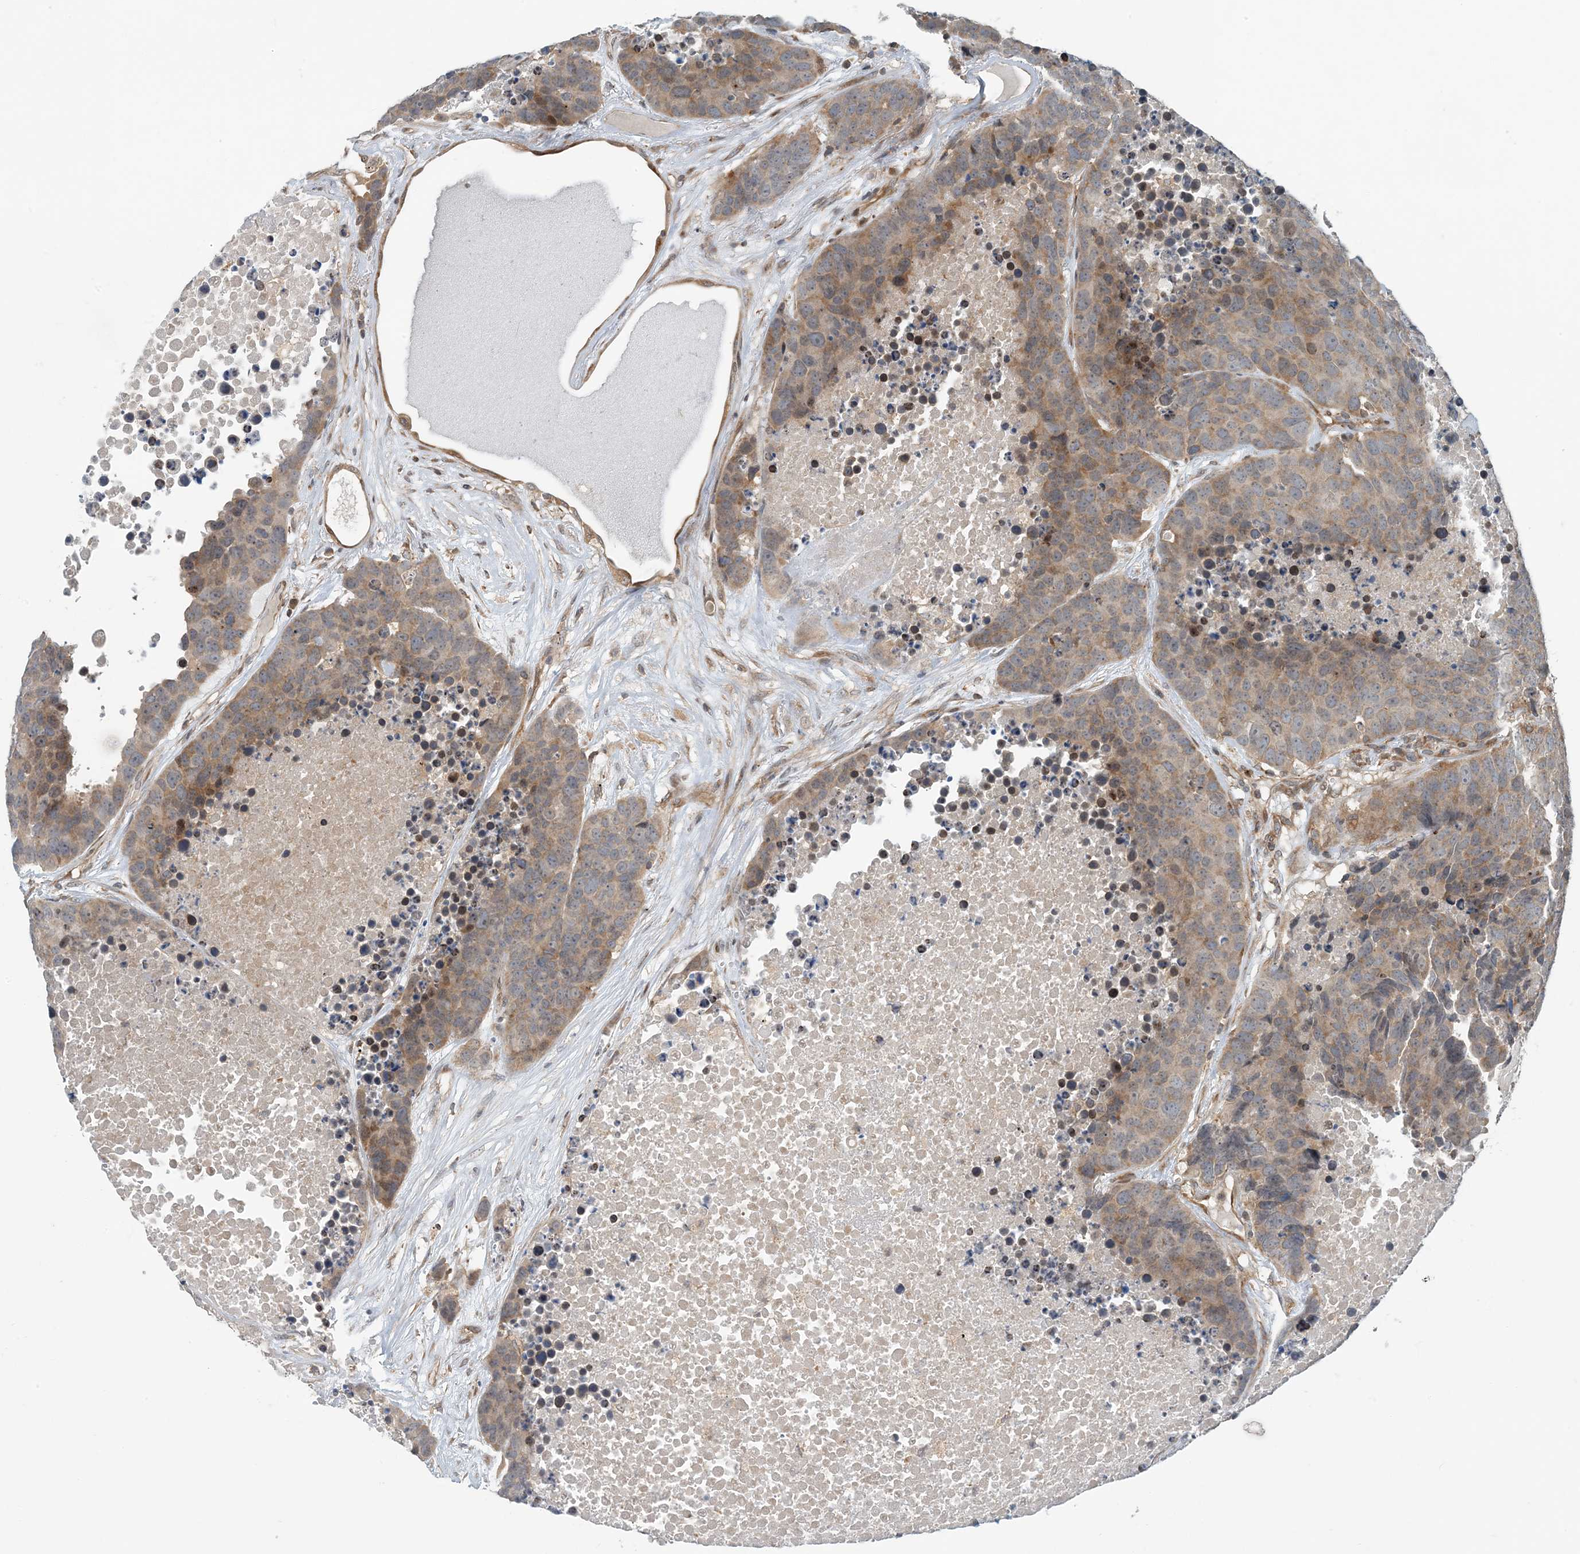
{"staining": {"intensity": "moderate", "quantity": ">75%", "location": "cytoplasmic/membranous"}, "tissue": "carcinoid", "cell_type": "Tumor cells", "image_type": "cancer", "snomed": [{"axis": "morphology", "description": "Carcinoid, malignant, NOS"}, {"axis": "topography", "description": "Lung"}], "caption": "Human carcinoid (malignant) stained for a protein (brown) shows moderate cytoplasmic/membranous positive expression in approximately >75% of tumor cells.", "gene": "ATP13A2", "patient": {"sex": "male", "age": 60}}